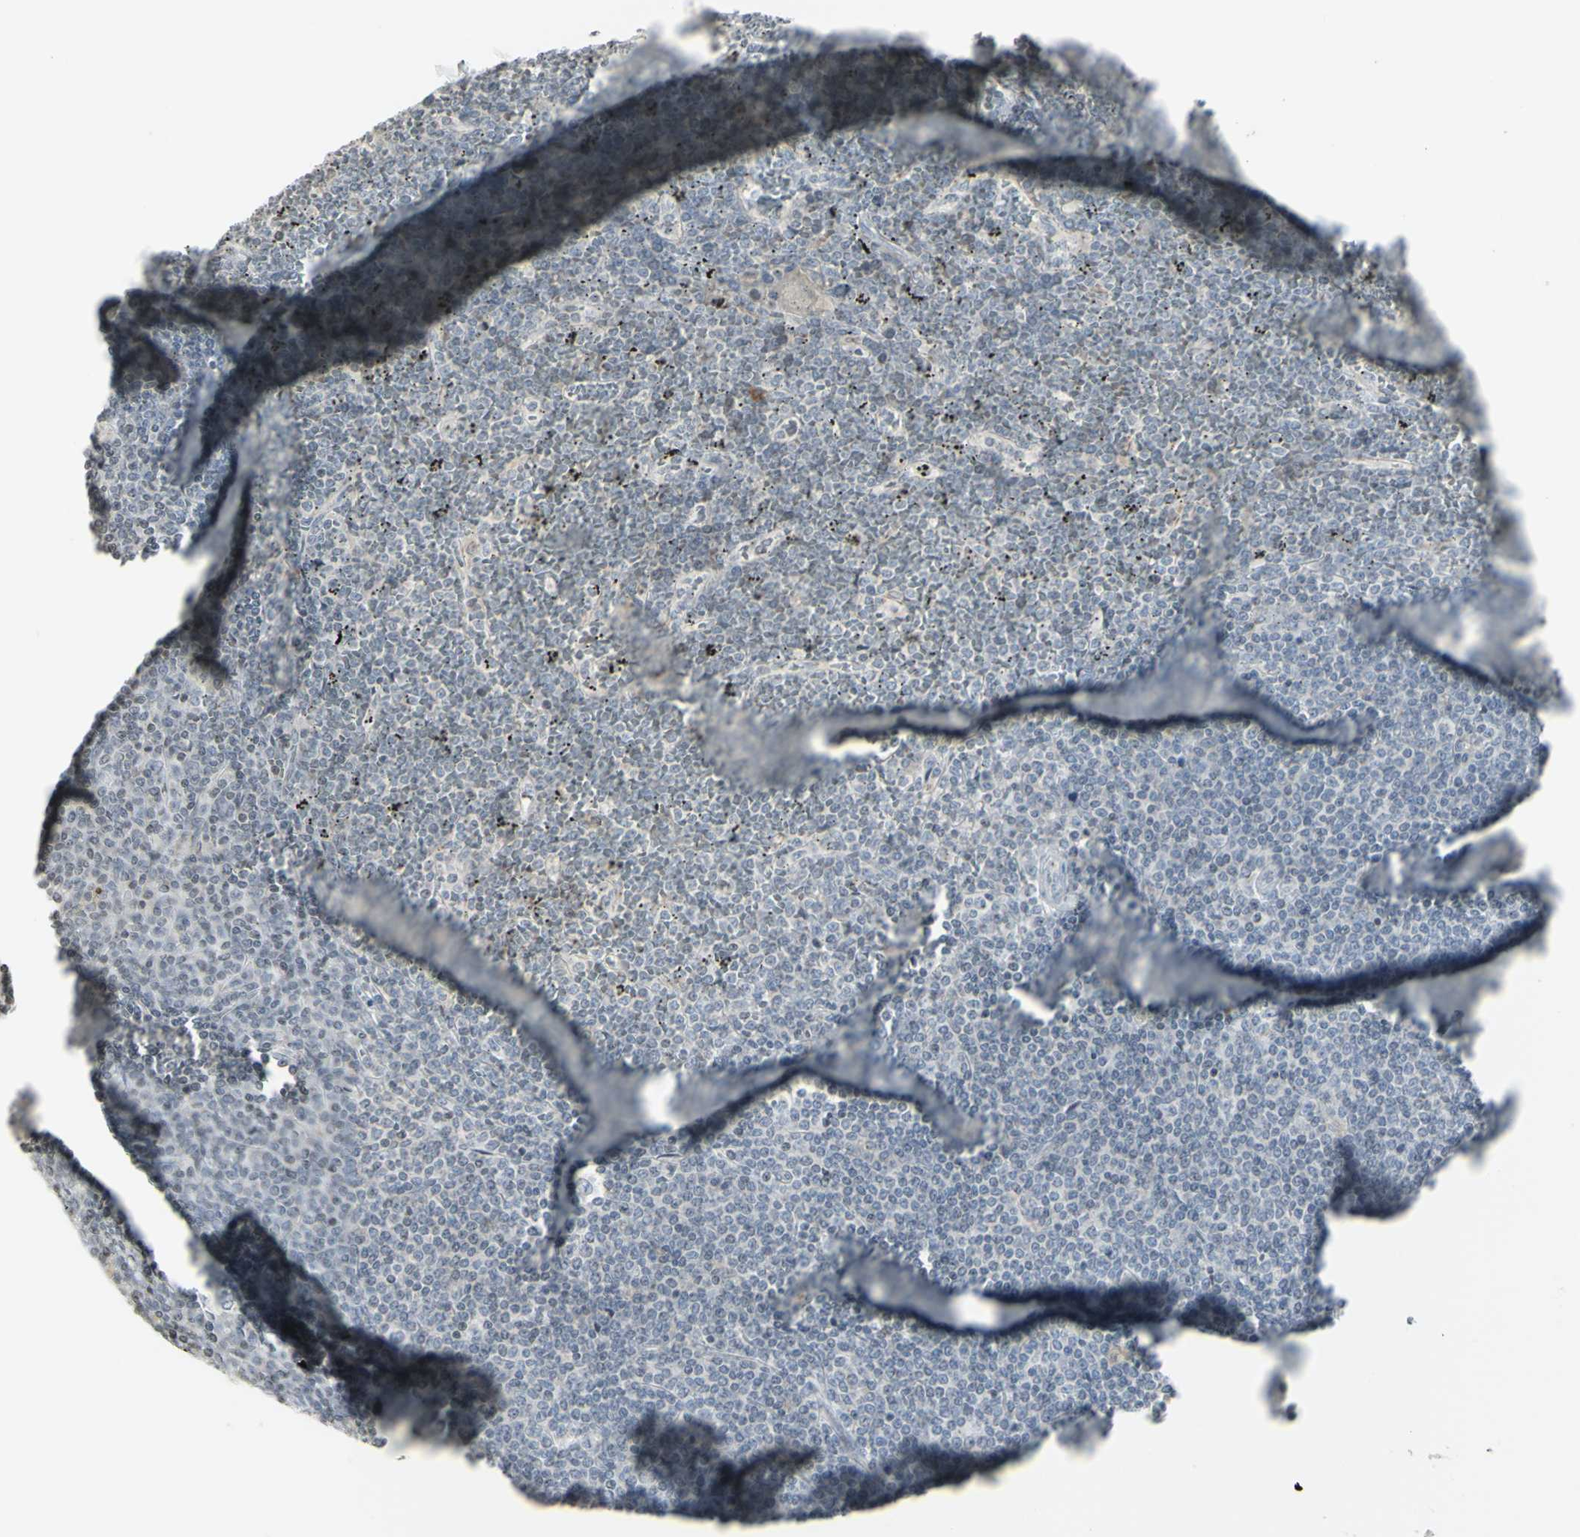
{"staining": {"intensity": "negative", "quantity": "none", "location": "none"}, "tissue": "lymphoma", "cell_type": "Tumor cells", "image_type": "cancer", "snomed": [{"axis": "morphology", "description": "Malignant lymphoma, non-Hodgkin's type, Low grade"}, {"axis": "topography", "description": "Spleen"}], "caption": "An image of lymphoma stained for a protein reveals no brown staining in tumor cells.", "gene": "MUC5AC", "patient": {"sex": "female", "age": 19}}